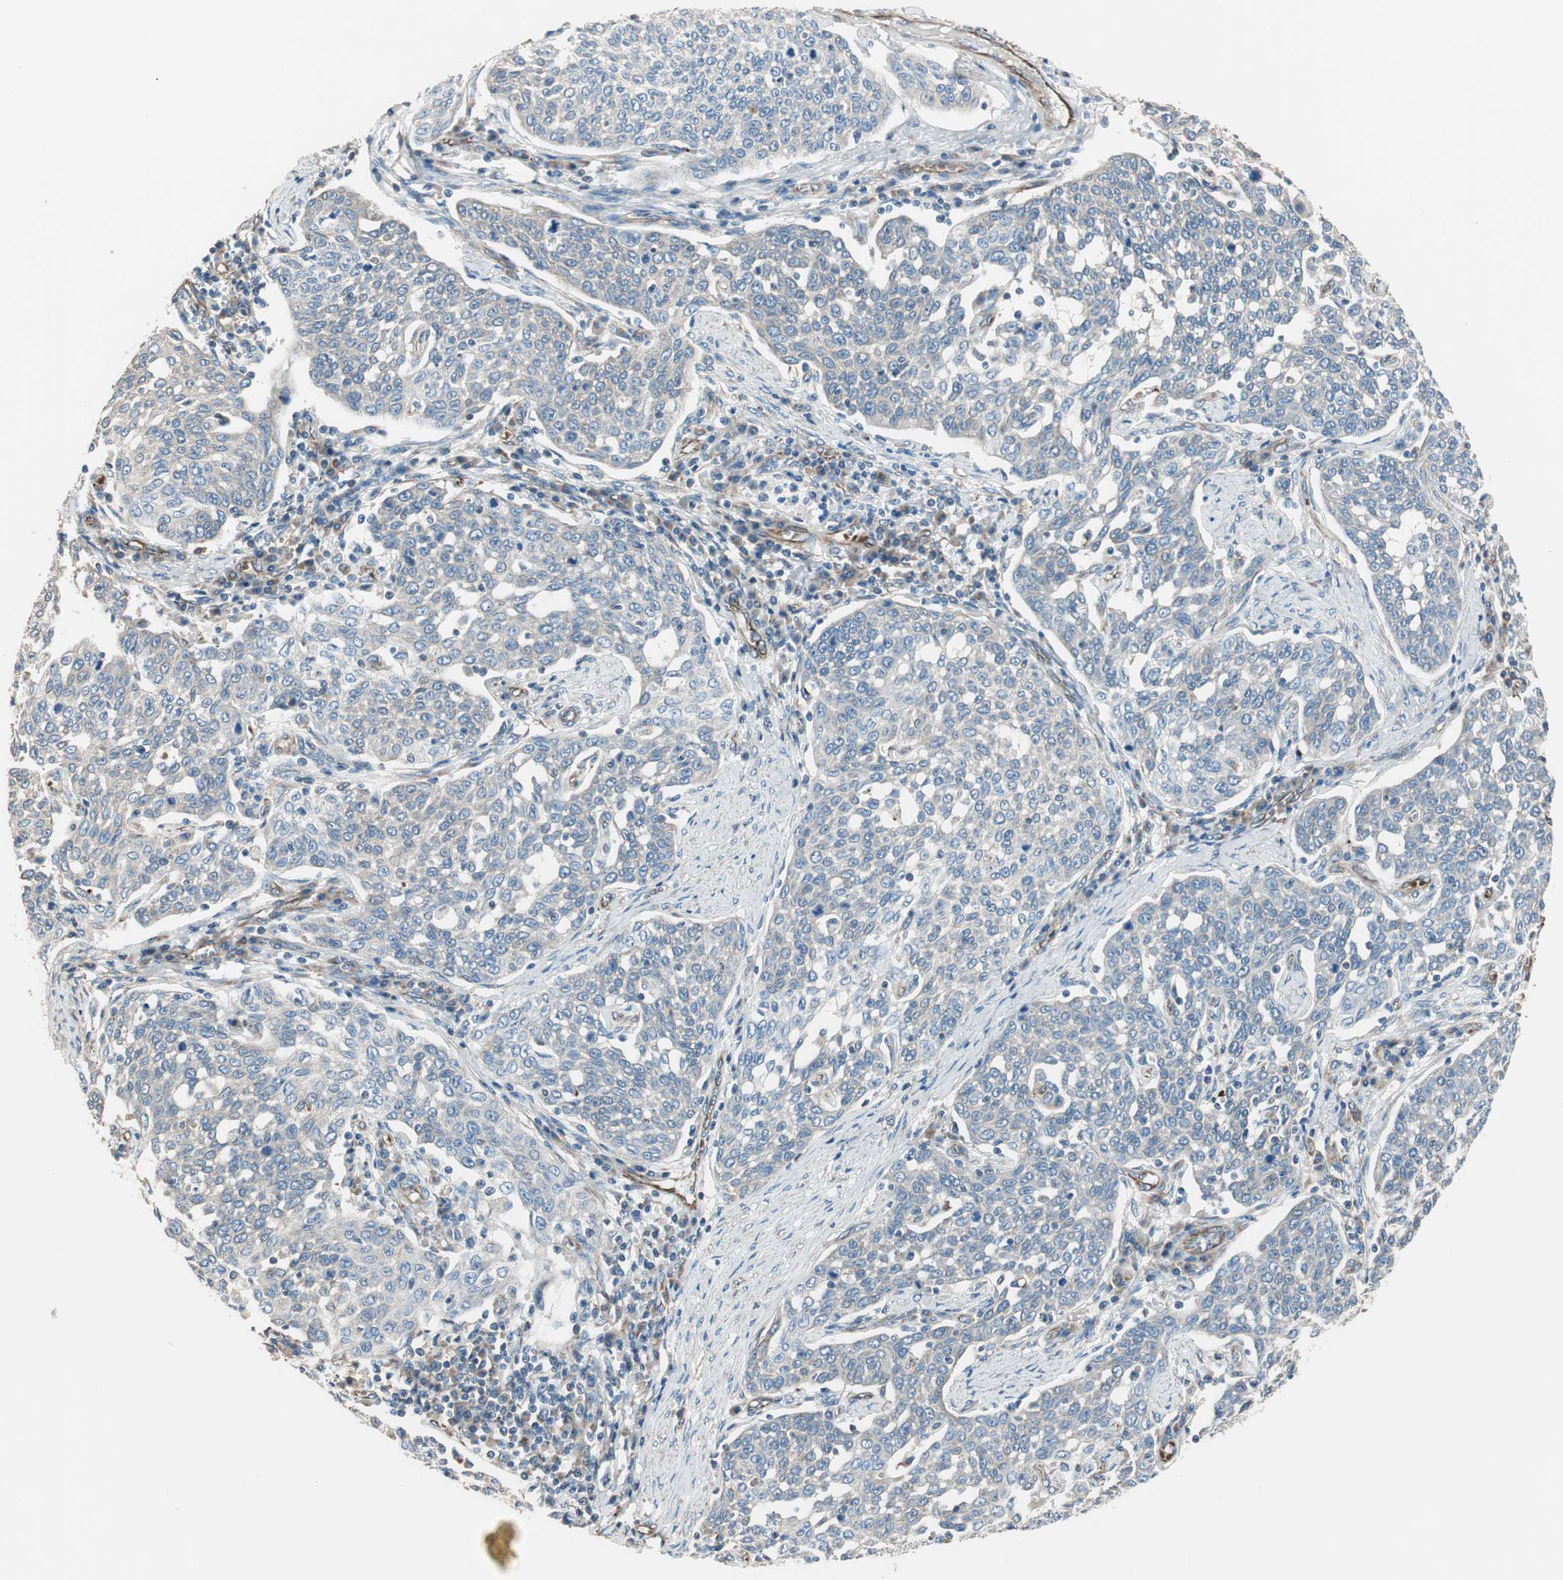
{"staining": {"intensity": "negative", "quantity": "none", "location": "none"}, "tissue": "cervical cancer", "cell_type": "Tumor cells", "image_type": "cancer", "snomed": [{"axis": "morphology", "description": "Squamous cell carcinoma, NOS"}, {"axis": "topography", "description": "Cervix"}], "caption": "Immunohistochemistry image of human squamous cell carcinoma (cervical) stained for a protein (brown), which displays no staining in tumor cells.", "gene": "SRCIN1", "patient": {"sex": "female", "age": 34}}